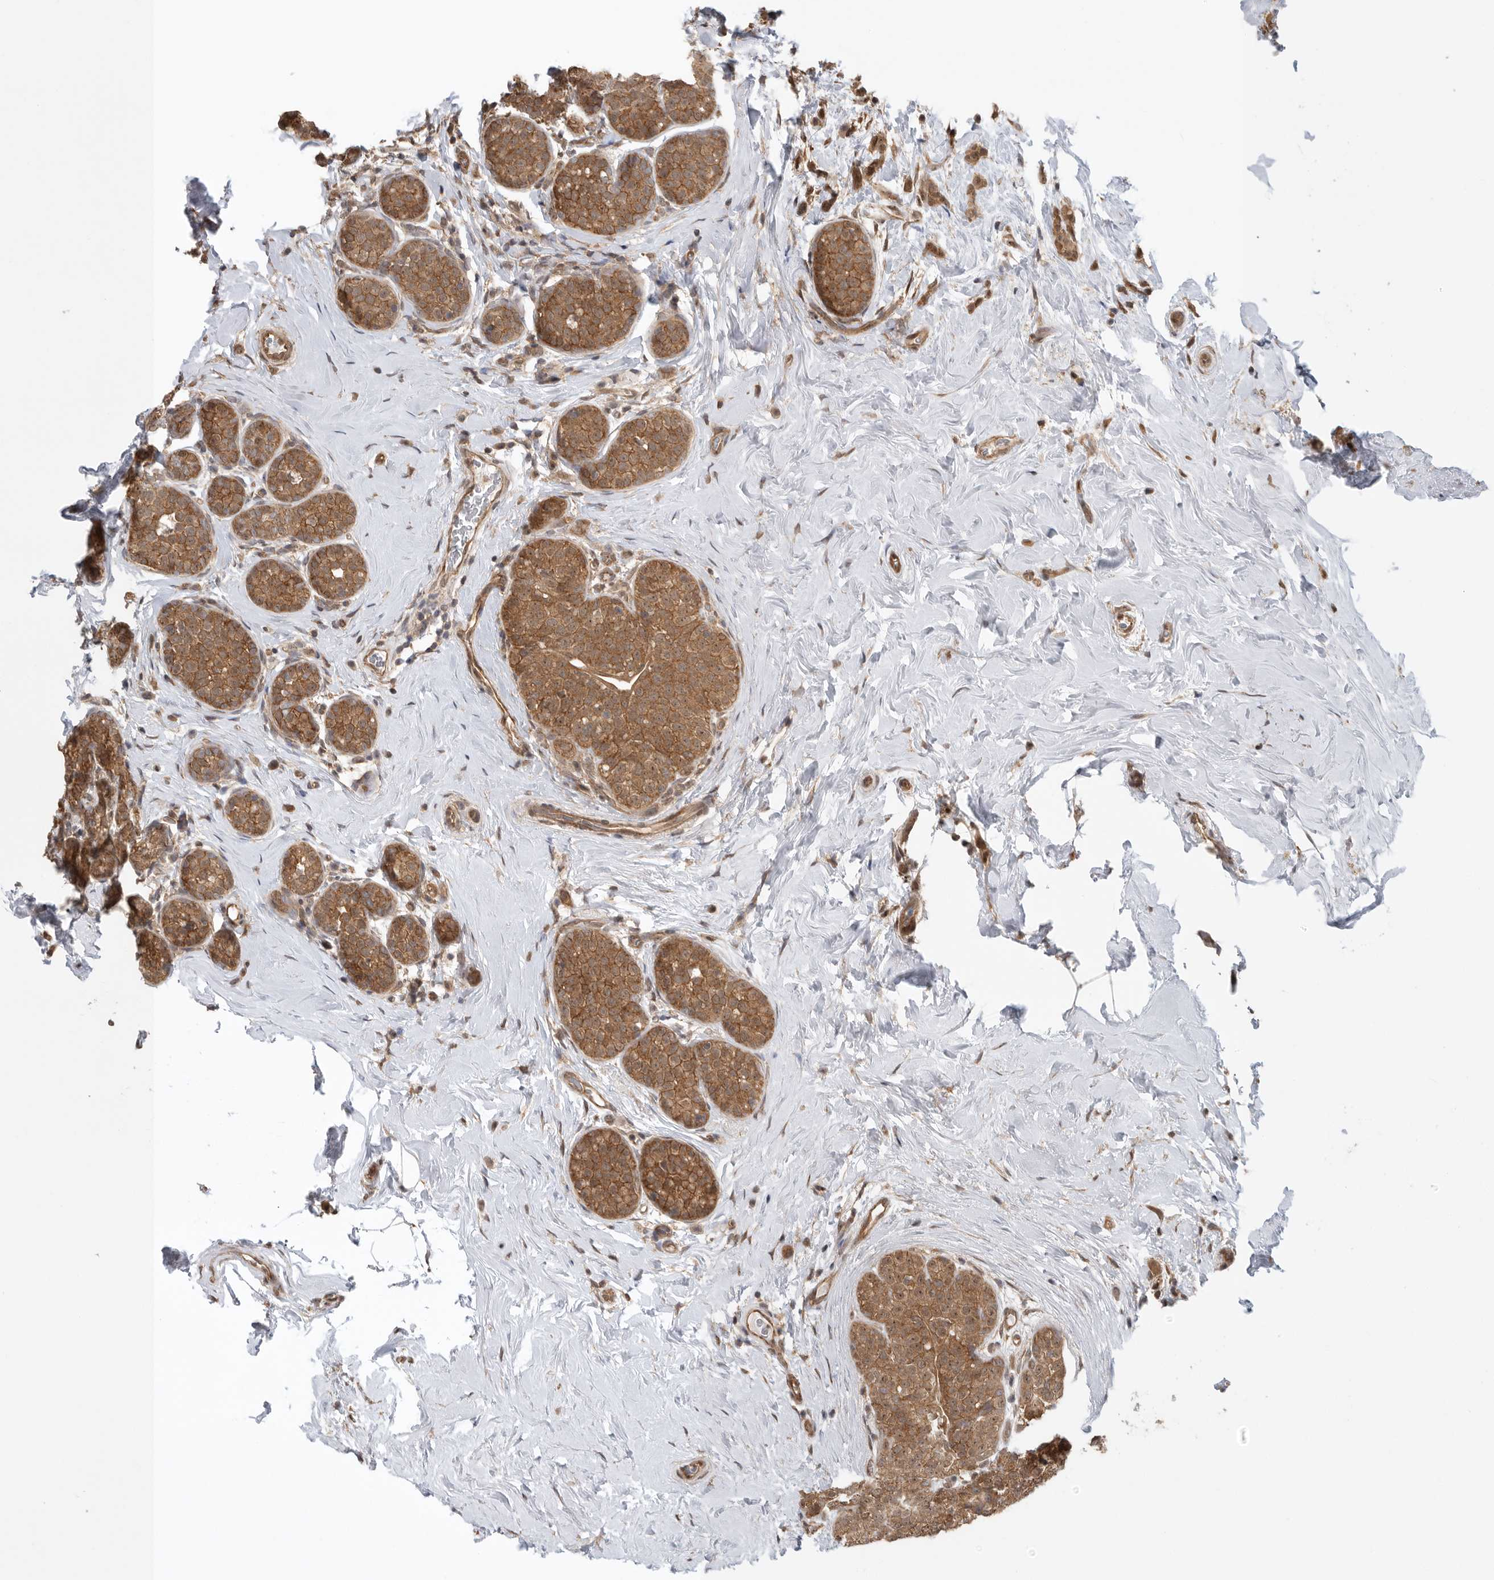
{"staining": {"intensity": "moderate", "quantity": ">75%", "location": "cytoplasmic/membranous,nuclear"}, "tissue": "breast cancer", "cell_type": "Tumor cells", "image_type": "cancer", "snomed": [{"axis": "morphology", "description": "Lobular carcinoma, in situ"}, {"axis": "morphology", "description": "Lobular carcinoma"}, {"axis": "topography", "description": "Breast"}], "caption": "Protein staining displays moderate cytoplasmic/membranous and nuclear positivity in about >75% of tumor cells in breast cancer. The staining is performed using DAB brown chromogen to label protein expression. The nuclei are counter-stained blue using hematoxylin.", "gene": "VPS50", "patient": {"sex": "female", "age": 41}}